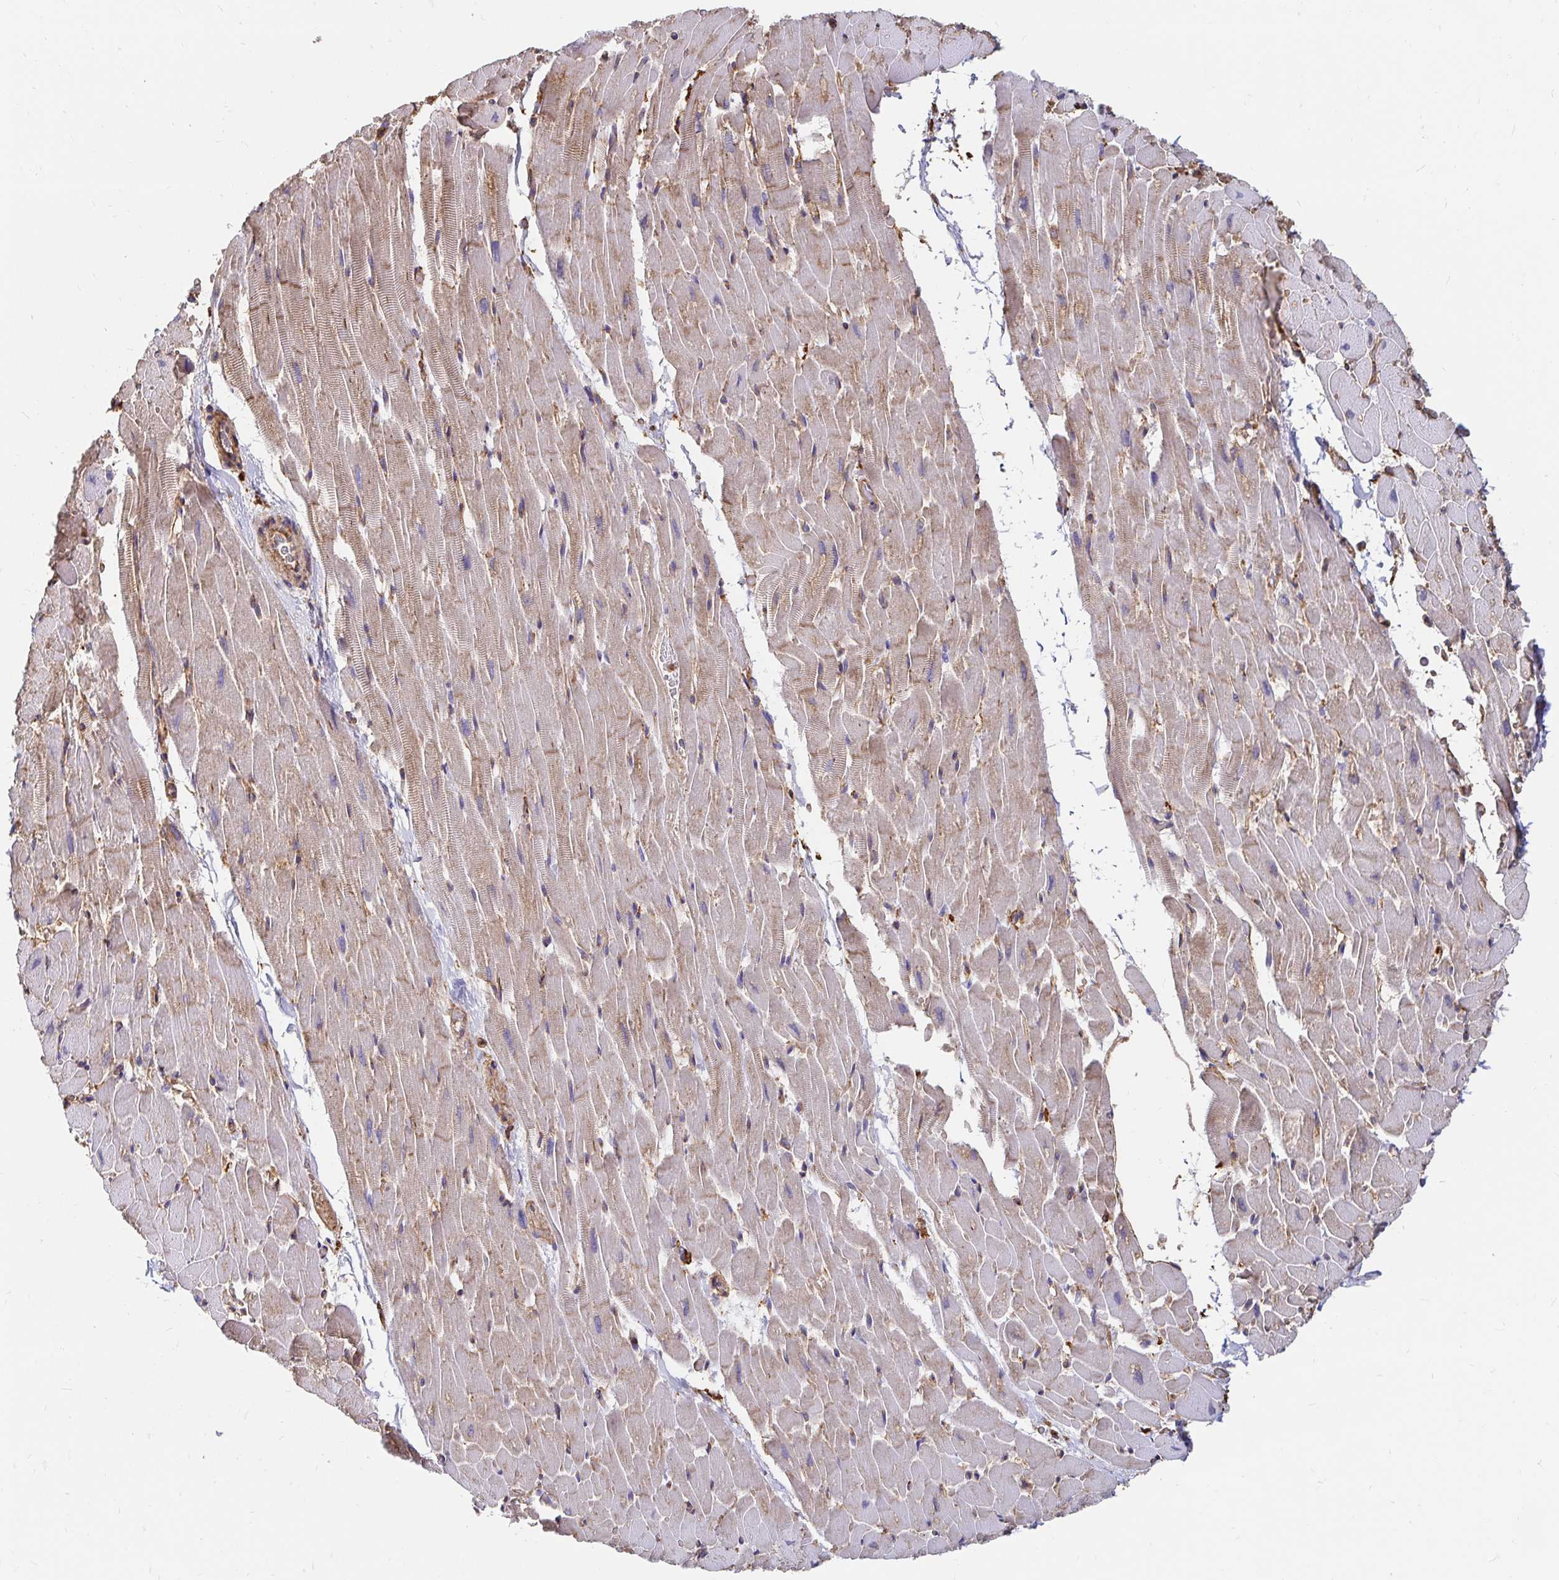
{"staining": {"intensity": "weak", "quantity": ">75%", "location": "cytoplasmic/membranous"}, "tissue": "heart muscle", "cell_type": "Cardiomyocytes", "image_type": "normal", "snomed": [{"axis": "morphology", "description": "Normal tissue, NOS"}, {"axis": "topography", "description": "Heart"}], "caption": "An image of human heart muscle stained for a protein displays weak cytoplasmic/membranous brown staining in cardiomyocytes. (DAB (3,3'-diaminobenzidine) IHC, brown staining for protein, blue staining for nuclei).", "gene": "CLTC", "patient": {"sex": "male", "age": 37}}